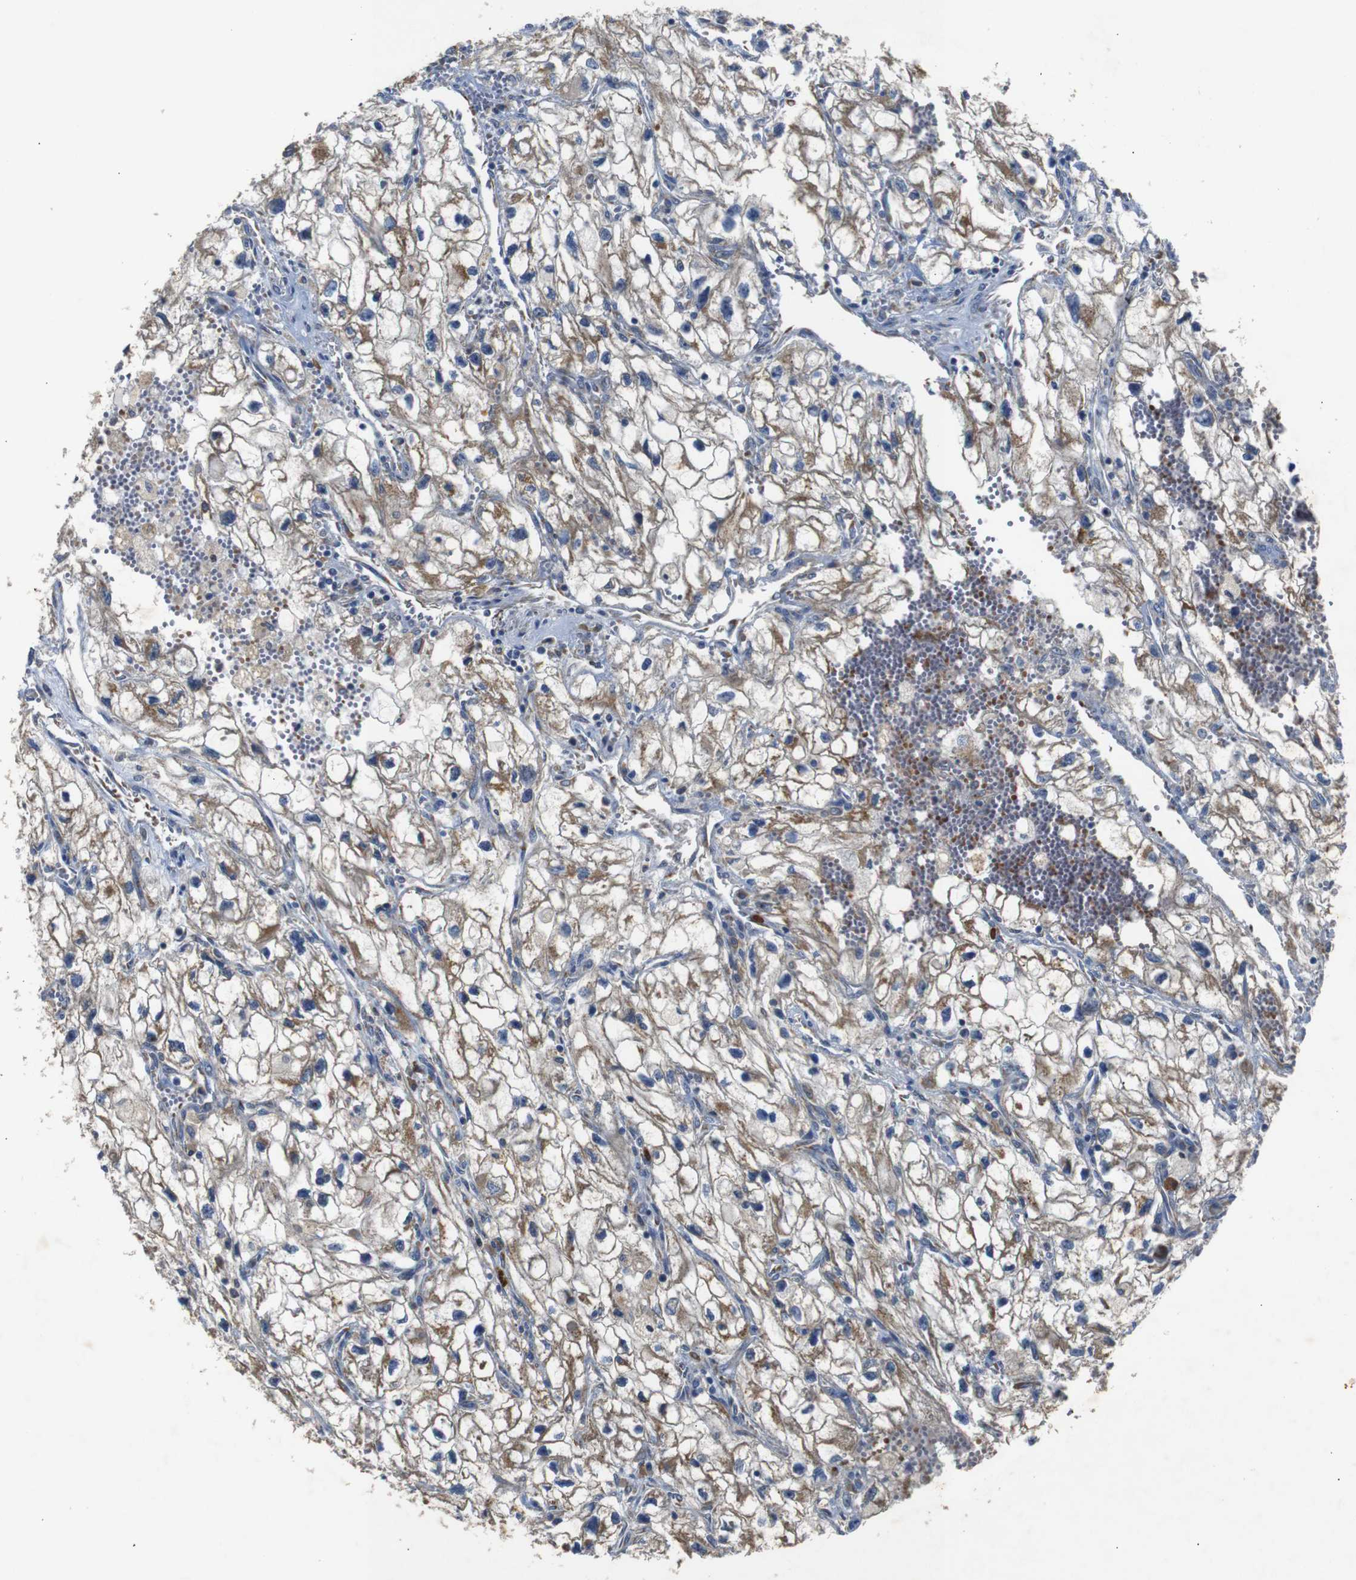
{"staining": {"intensity": "moderate", "quantity": "25%-75%", "location": "cytoplasmic/membranous"}, "tissue": "renal cancer", "cell_type": "Tumor cells", "image_type": "cancer", "snomed": [{"axis": "morphology", "description": "Adenocarcinoma, NOS"}, {"axis": "topography", "description": "Kidney"}], "caption": "A histopathology image of human renal adenocarcinoma stained for a protein shows moderate cytoplasmic/membranous brown staining in tumor cells.", "gene": "CHST10", "patient": {"sex": "female", "age": 70}}